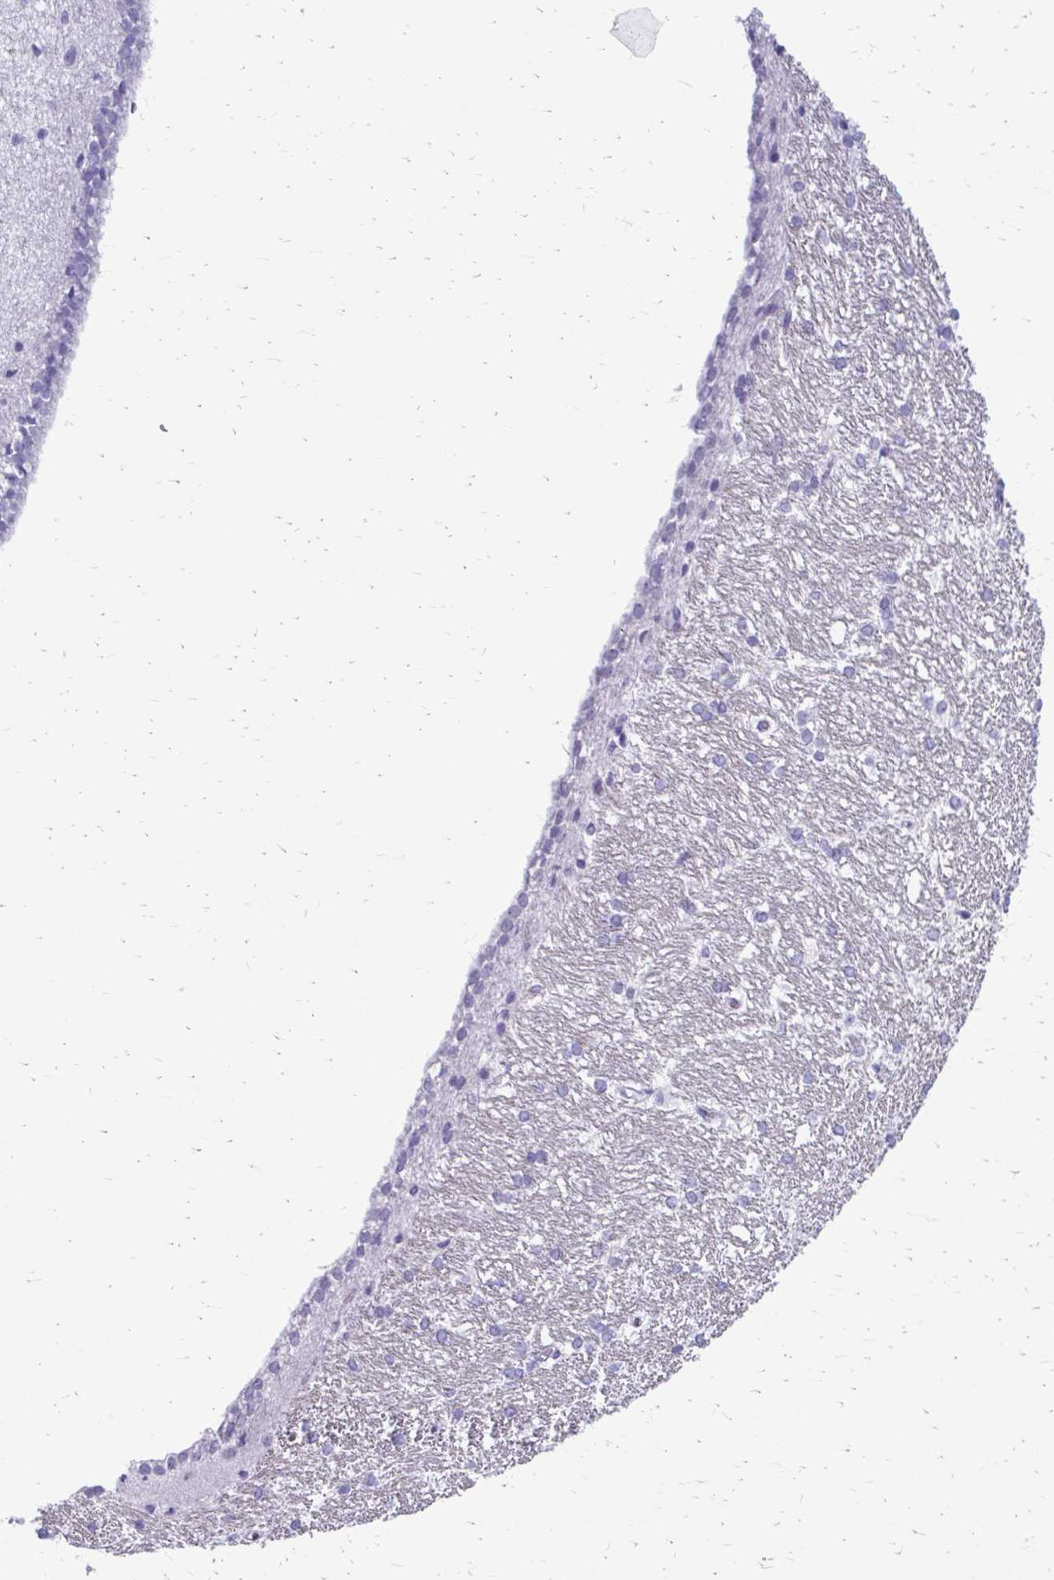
{"staining": {"intensity": "negative", "quantity": "none", "location": "none"}, "tissue": "hippocampus", "cell_type": "Glial cells", "image_type": "normal", "snomed": [{"axis": "morphology", "description": "Normal tissue, NOS"}, {"axis": "topography", "description": "Cerebral cortex"}, {"axis": "topography", "description": "Hippocampus"}], "caption": "IHC image of benign hippocampus: hippocampus stained with DAB (3,3'-diaminobenzidine) reveals no significant protein positivity in glial cells. The staining was performed using DAB (3,3'-diaminobenzidine) to visualize the protein expression in brown, while the nuclei were stained in blue with hematoxylin (Magnification: 20x).", "gene": "LCN15", "patient": {"sex": "female", "age": 19}}